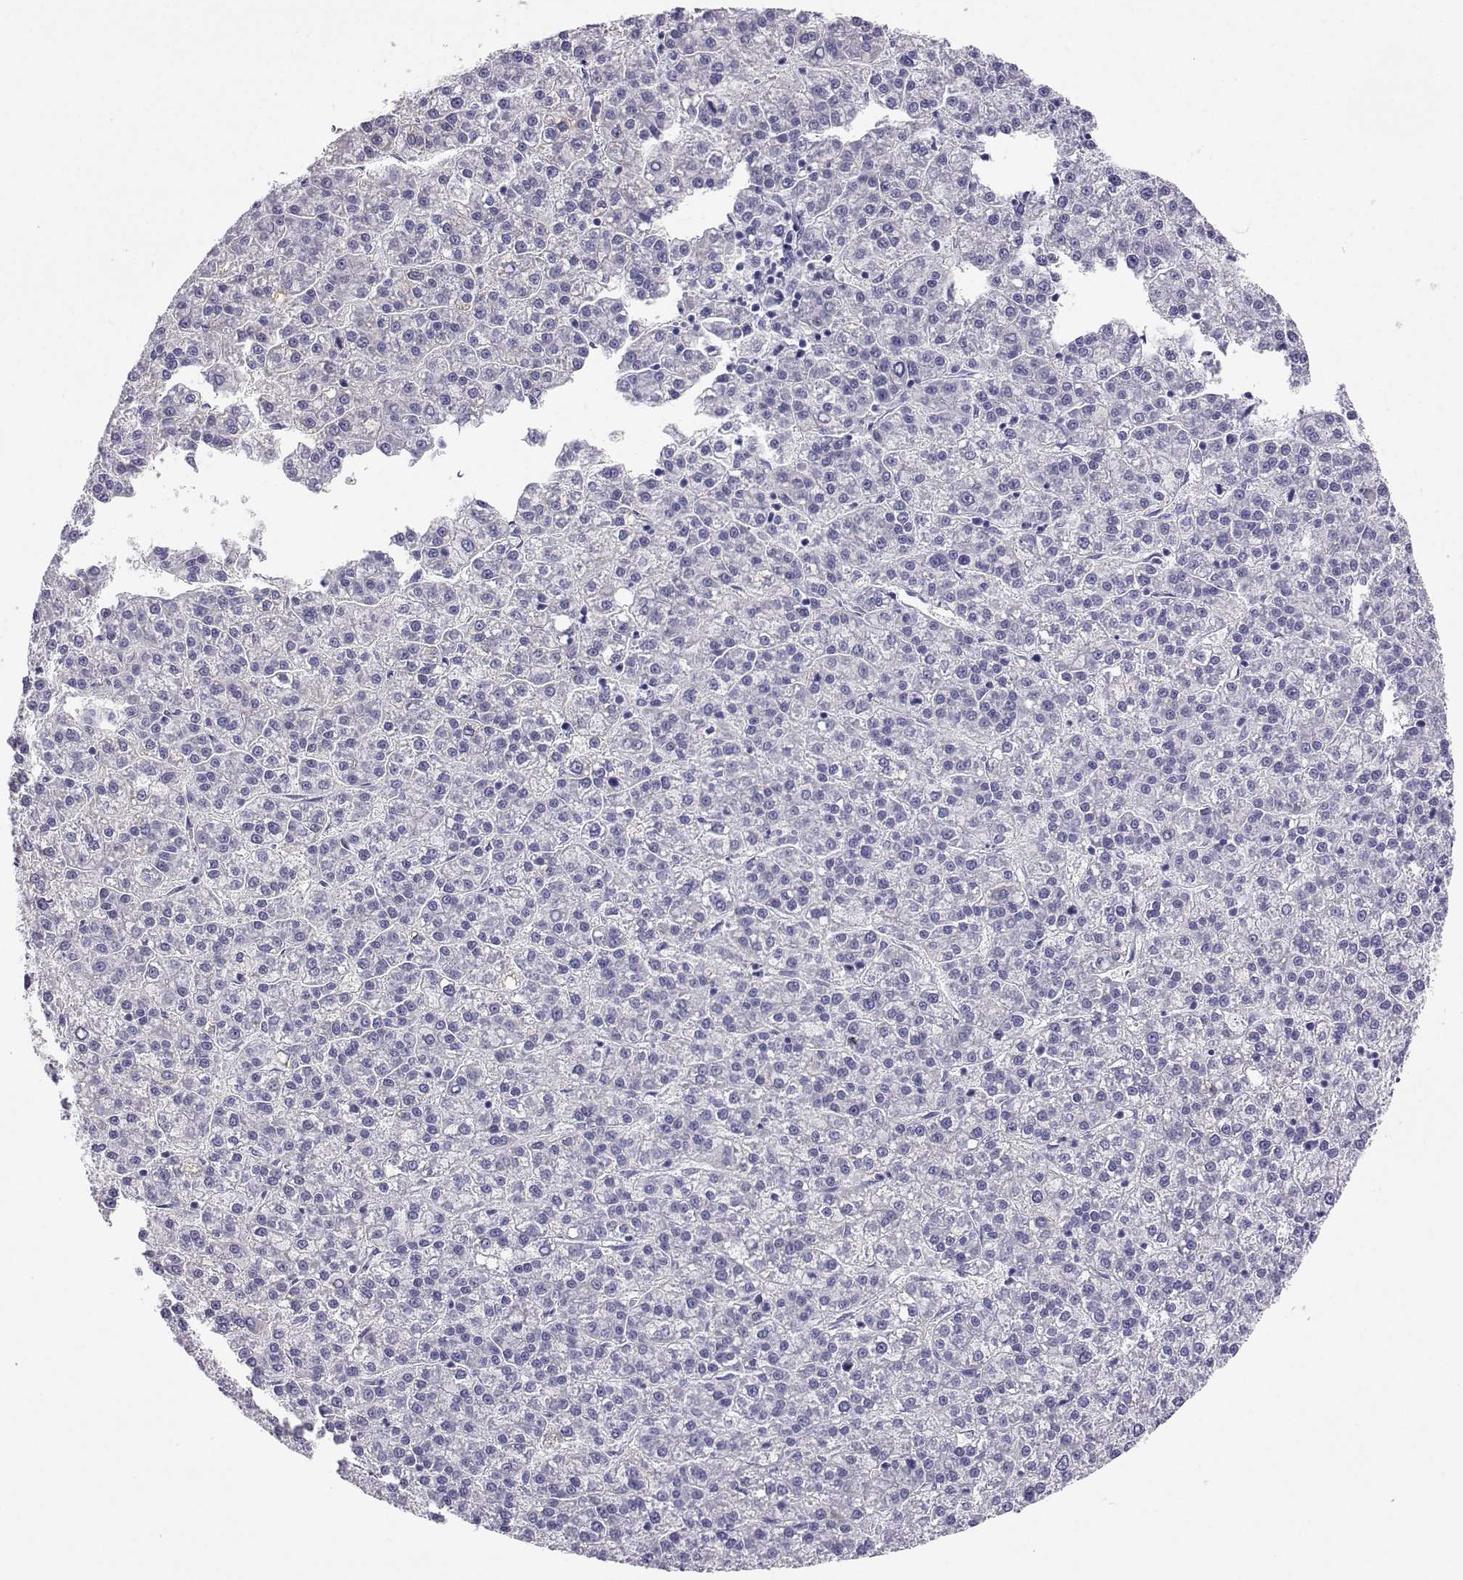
{"staining": {"intensity": "negative", "quantity": "none", "location": "none"}, "tissue": "liver cancer", "cell_type": "Tumor cells", "image_type": "cancer", "snomed": [{"axis": "morphology", "description": "Carcinoma, Hepatocellular, NOS"}, {"axis": "topography", "description": "Liver"}], "caption": "An immunohistochemistry image of hepatocellular carcinoma (liver) is shown. There is no staining in tumor cells of hepatocellular carcinoma (liver).", "gene": "PLIN4", "patient": {"sex": "female", "age": 58}}